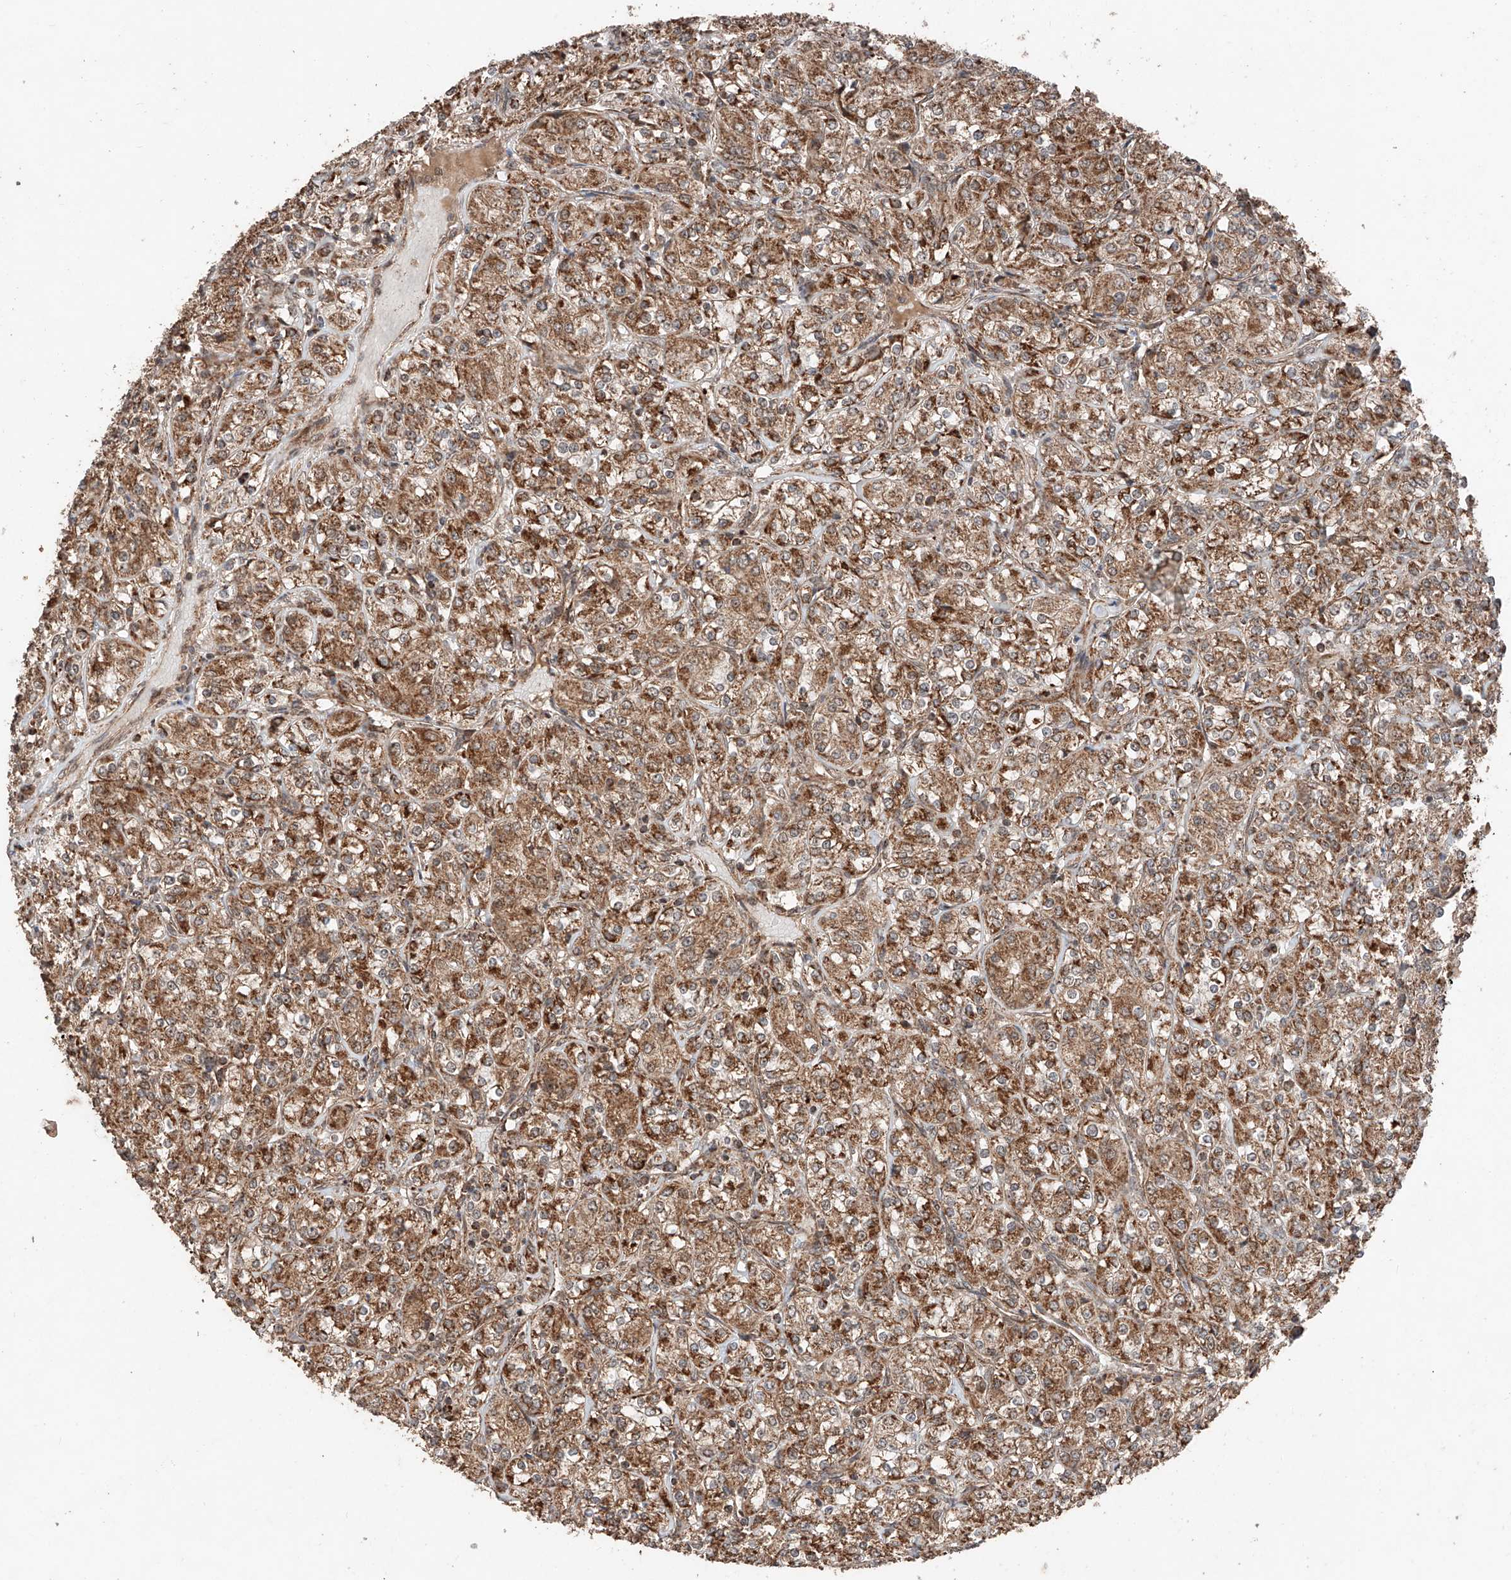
{"staining": {"intensity": "moderate", "quantity": ">75%", "location": "cytoplasmic/membranous"}, "tissue": "renal cancer", "cell_type": "Tumor cells", "image_type": "cancer", "snomed": [{"axis": "morphology", "description": "Adenocarcinoma, NOS"}, {"axis": "topography", "description": "Kidney"}], "caption": "Immunohistochemical staining of renal adenocarcinoma shows medium levels of moderate cytoplasmic/membranous positivity in approximately >75% of tumor cells.", "gene": "ZSCAN29", "patient": {"sex": "male", "age": 77}}